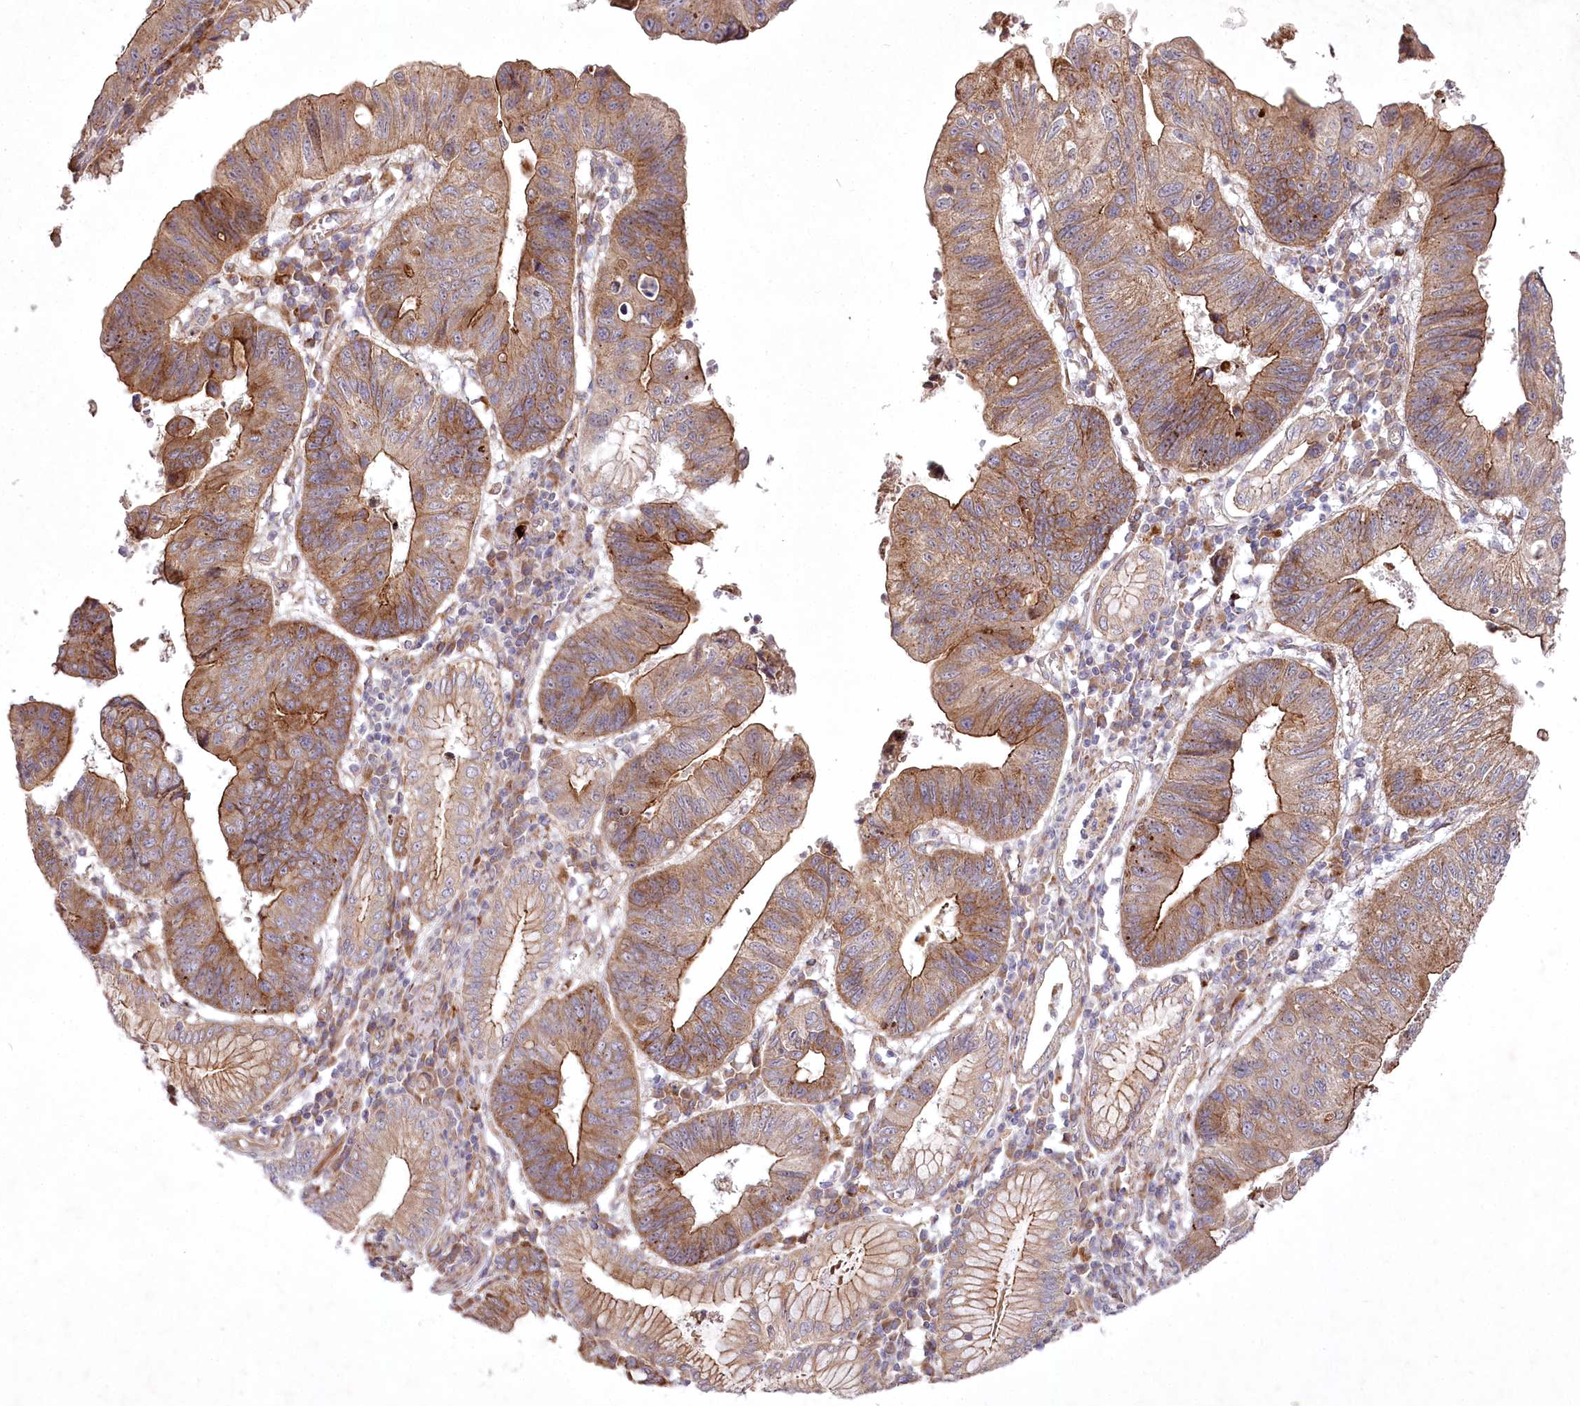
{"staining": {"intensity": "moderate", "quantity": ">75%", "location": "cytoplasmic/membranous"}, "tissue": "stomach cancer", "cell_type": "Tumor cells", "image_type": "cancer", "snomed": [{"axis": "morphology", "description": "Adenocarcinoma, NOS"}, {"axis": "topography", "description": "Stomach"}], "caption": "Moderate cytoplasmic/membranous staining for a protein is appreciated in about >75% of tumor cells of adenocarcinoma (stomach) using immunohistochemistry.", "gene": "PSTK", "patient": {"sex": "male", "age": 59}}